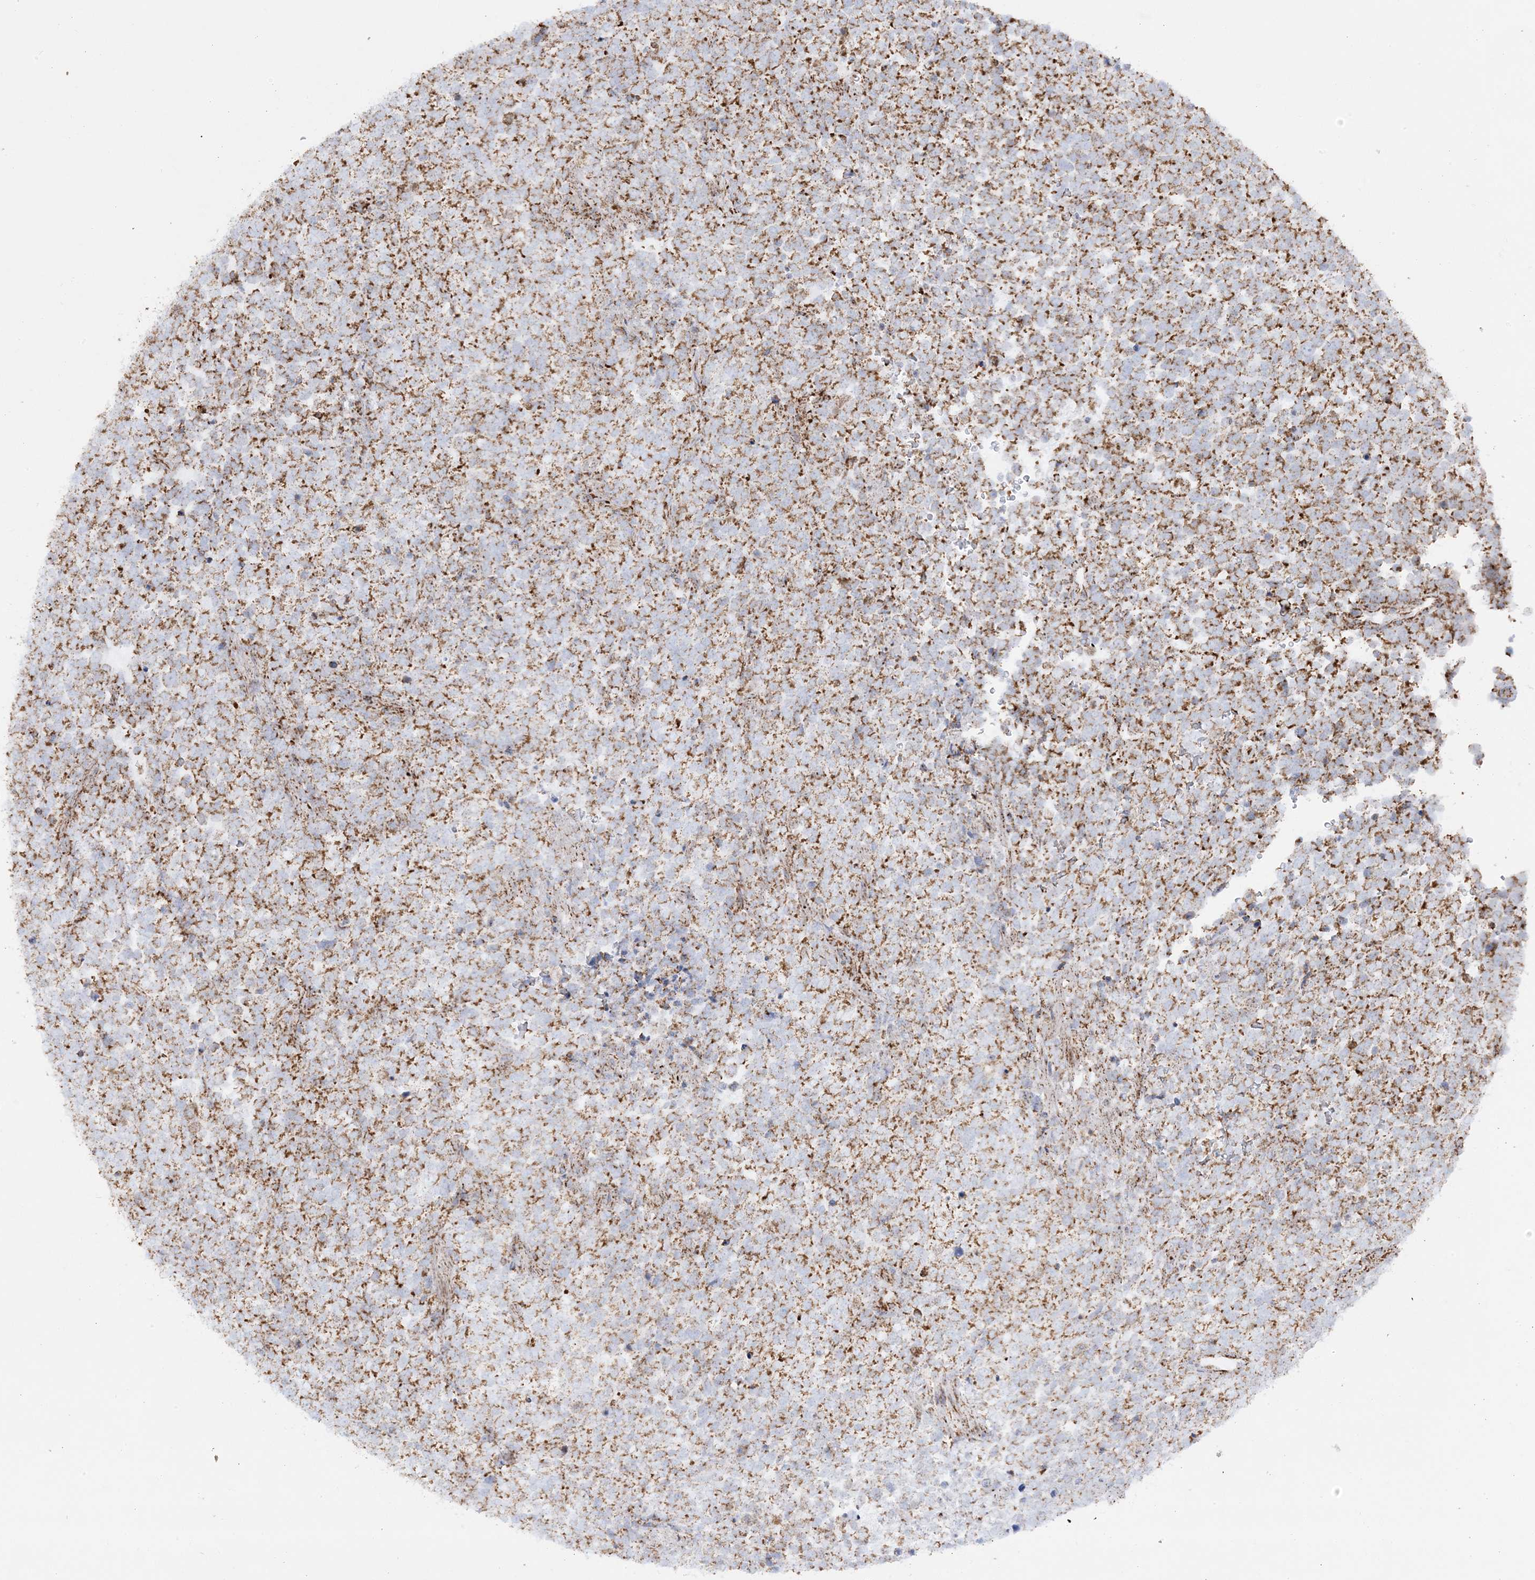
{"staining": {"intensity": "moderate", "quantity": ">75%", "location": "cytoplasmic/membranous"}, "tissue": "urothelial cancer", "cell_type": "Tumor cells", "image_type": "cancer", "snomed": [{"axis": "morphology", "description": "Urothelial carcinoma, High grade"}, {"axis": "topography", "description": "Urinary bladder"}], "caption": "Urothelial carcinoma (high-grade) tissue exhibits moderate cytoplasmic/membranous expression in approximately >75% of tumor cells, visualized by immunohistochemistry.", "gene": "MRPS36", "patient": {"sex": "female", "age": 82}}